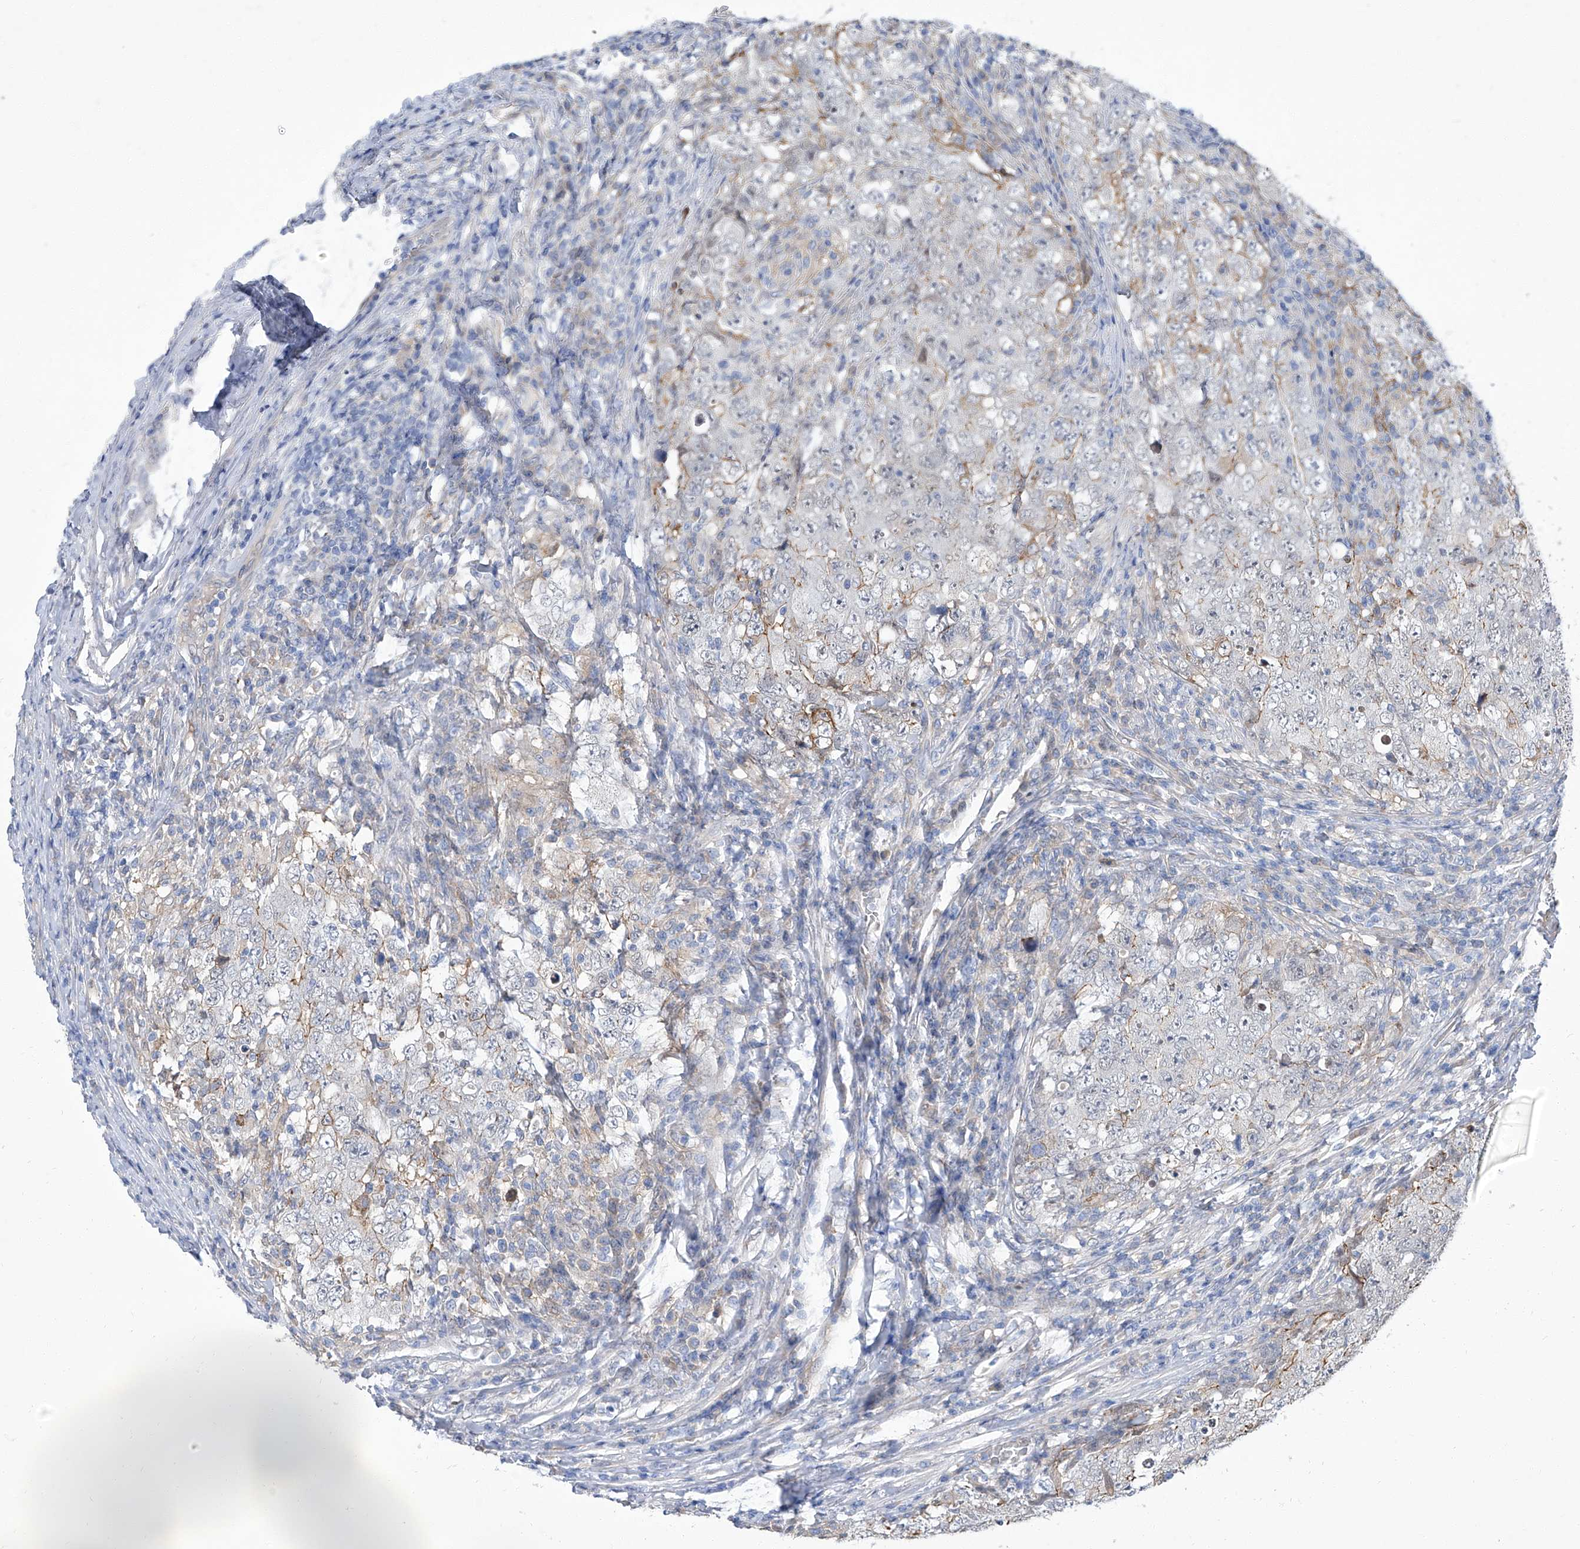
{"staining": {"intensity": "weak", "quantity": "<25%", "location": "cytoplasmic/membranous"}, "tissue": "testis cancer", "cell_type": "Tumor cells", "image_type": "cancer", "snomed": [{"axis": "morphology", "description": "Carcinoma, Embryonal, NOS"}, {"axis": "topography", "description": "Testis"}], "caption": "Testis cancer (embryonal carcinoma) was stained to show a protein in brown. There is no significant expression in tumor cells.", "gene": "PARD3", "patient": {"sex": "male", "age": 26}}